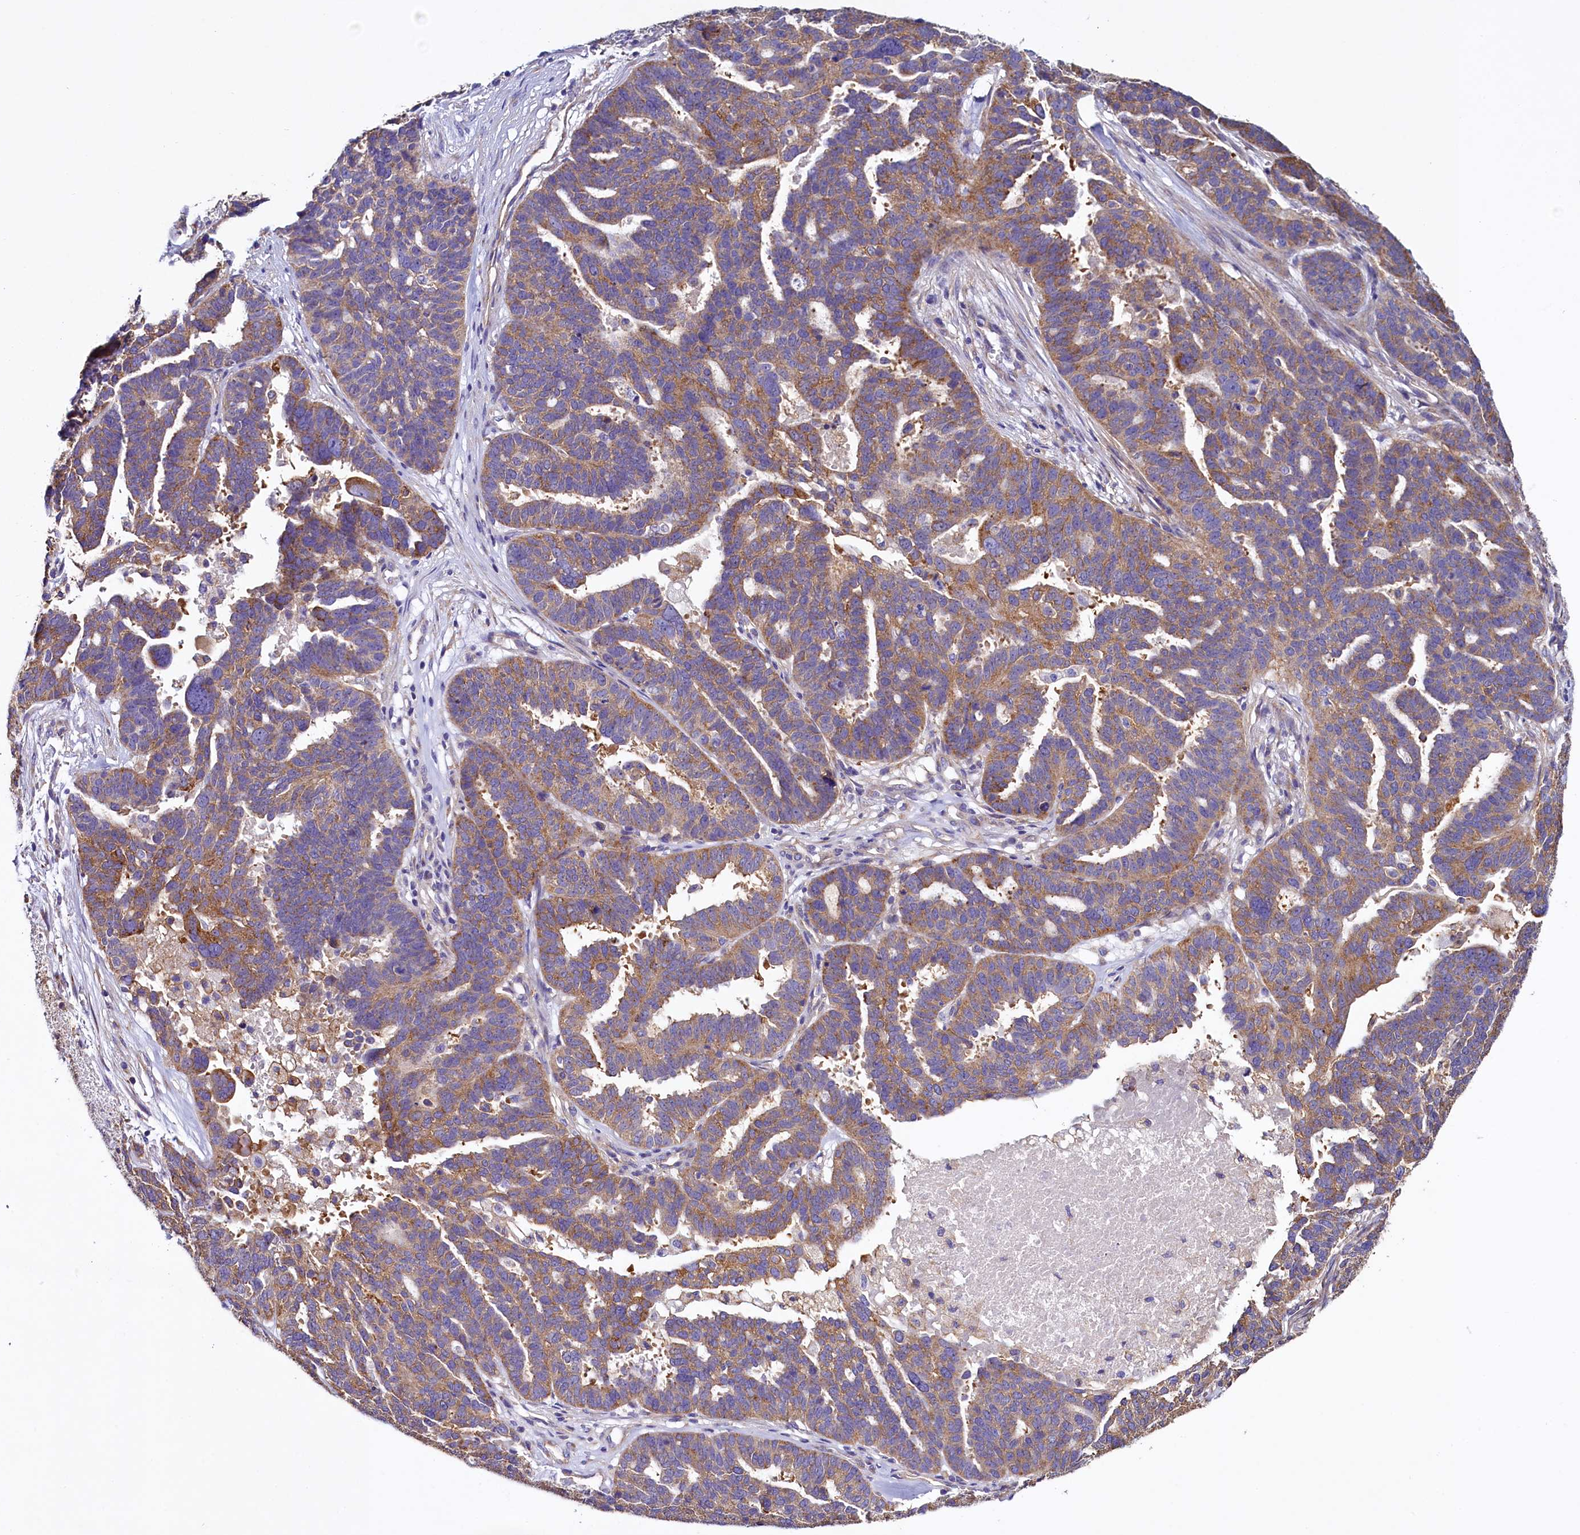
{"staining": {"intensity": "moderate", "quantity": ">75%", "location": "cytoplasmic/membranous"}, "tissue": "ovarian cancer", "cell_type": "Tumor cells", "image_type": "cancer", "snomed": [{"axis": "morphology", "description": "Cystadenocarcinoma, serous, NOS"}, {"axis": "topography", "description": "Ovary"}], "caption": "The photomicrograph displays staining of ovarian serous cystadenocarcinoma, revealing moderate cytoplasmic/membranous protein positivity (brown color) within tumor cells. The staining was performed using DAB (3,3'-diaminobenzidine) to visualize the protein expression in brown, while the nuclei were stained in blue with hematoxylin (Magnification: 20x).", "gene": "GPR21", "patient": {"sex": "female", "age": 59}}